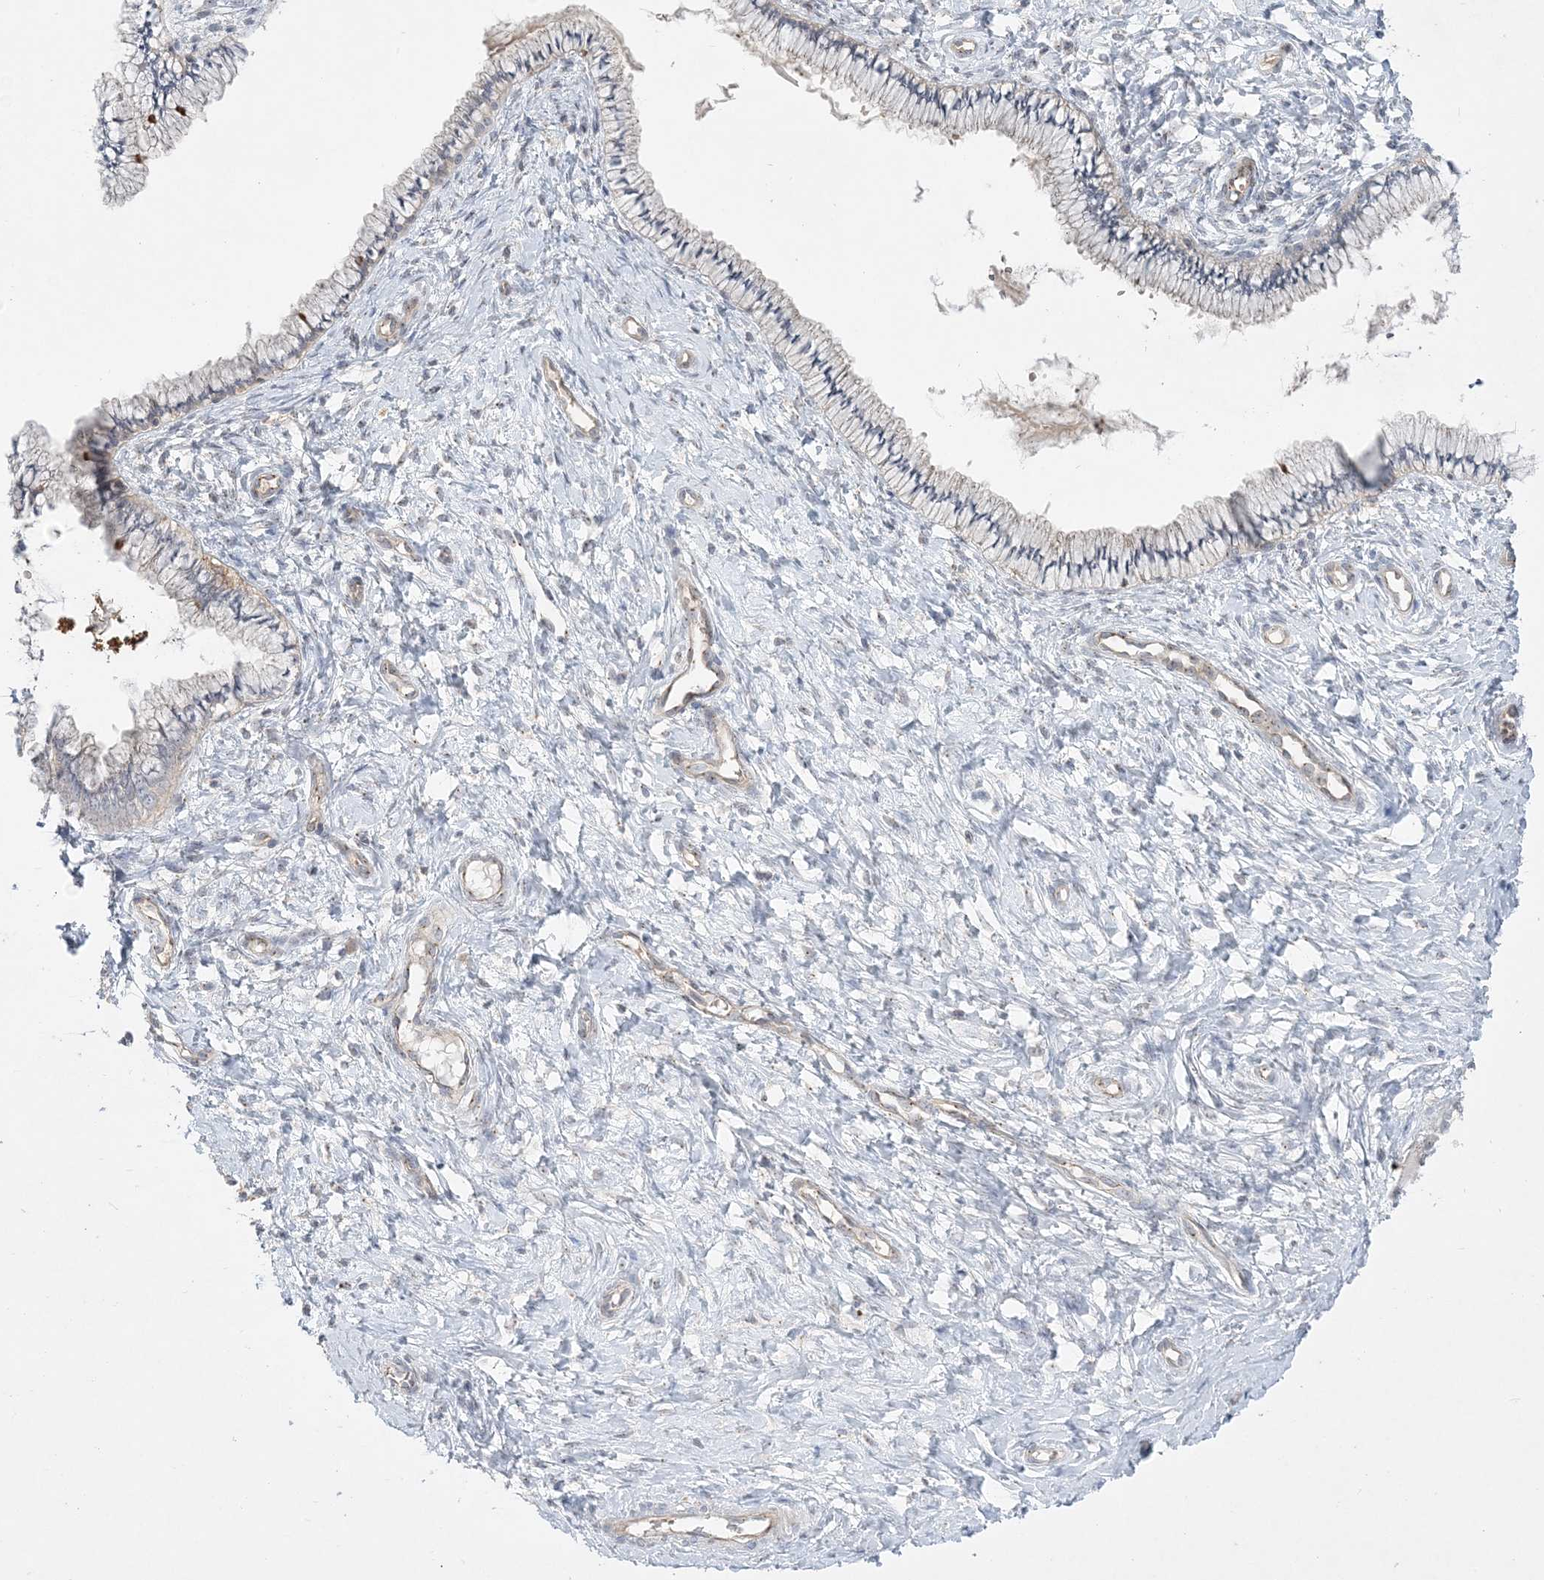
{"staining": {"intensity": "weak", "quantity": "<25%", "location": "cytoplasmic/membranous"}, "tissue": "cervix", "cell_type": "Glandular cells", "image_type": "normal", "snomed": [{"axis": "morphology", "description": "Normal tissue, NOS"}, {"axis": "topography", "description": "Cervix"}], "caption": "An IHC micrograph of unremarkable cervix is shown. There is no staining in glandular cells of cervix. Brightfield microscopy of IHC stained with DAB (brown) and hematoxylin (blue), captured at high magnification.", "gene": "ADAMTS12", "patient": {"sex": "female", "age": 36}}